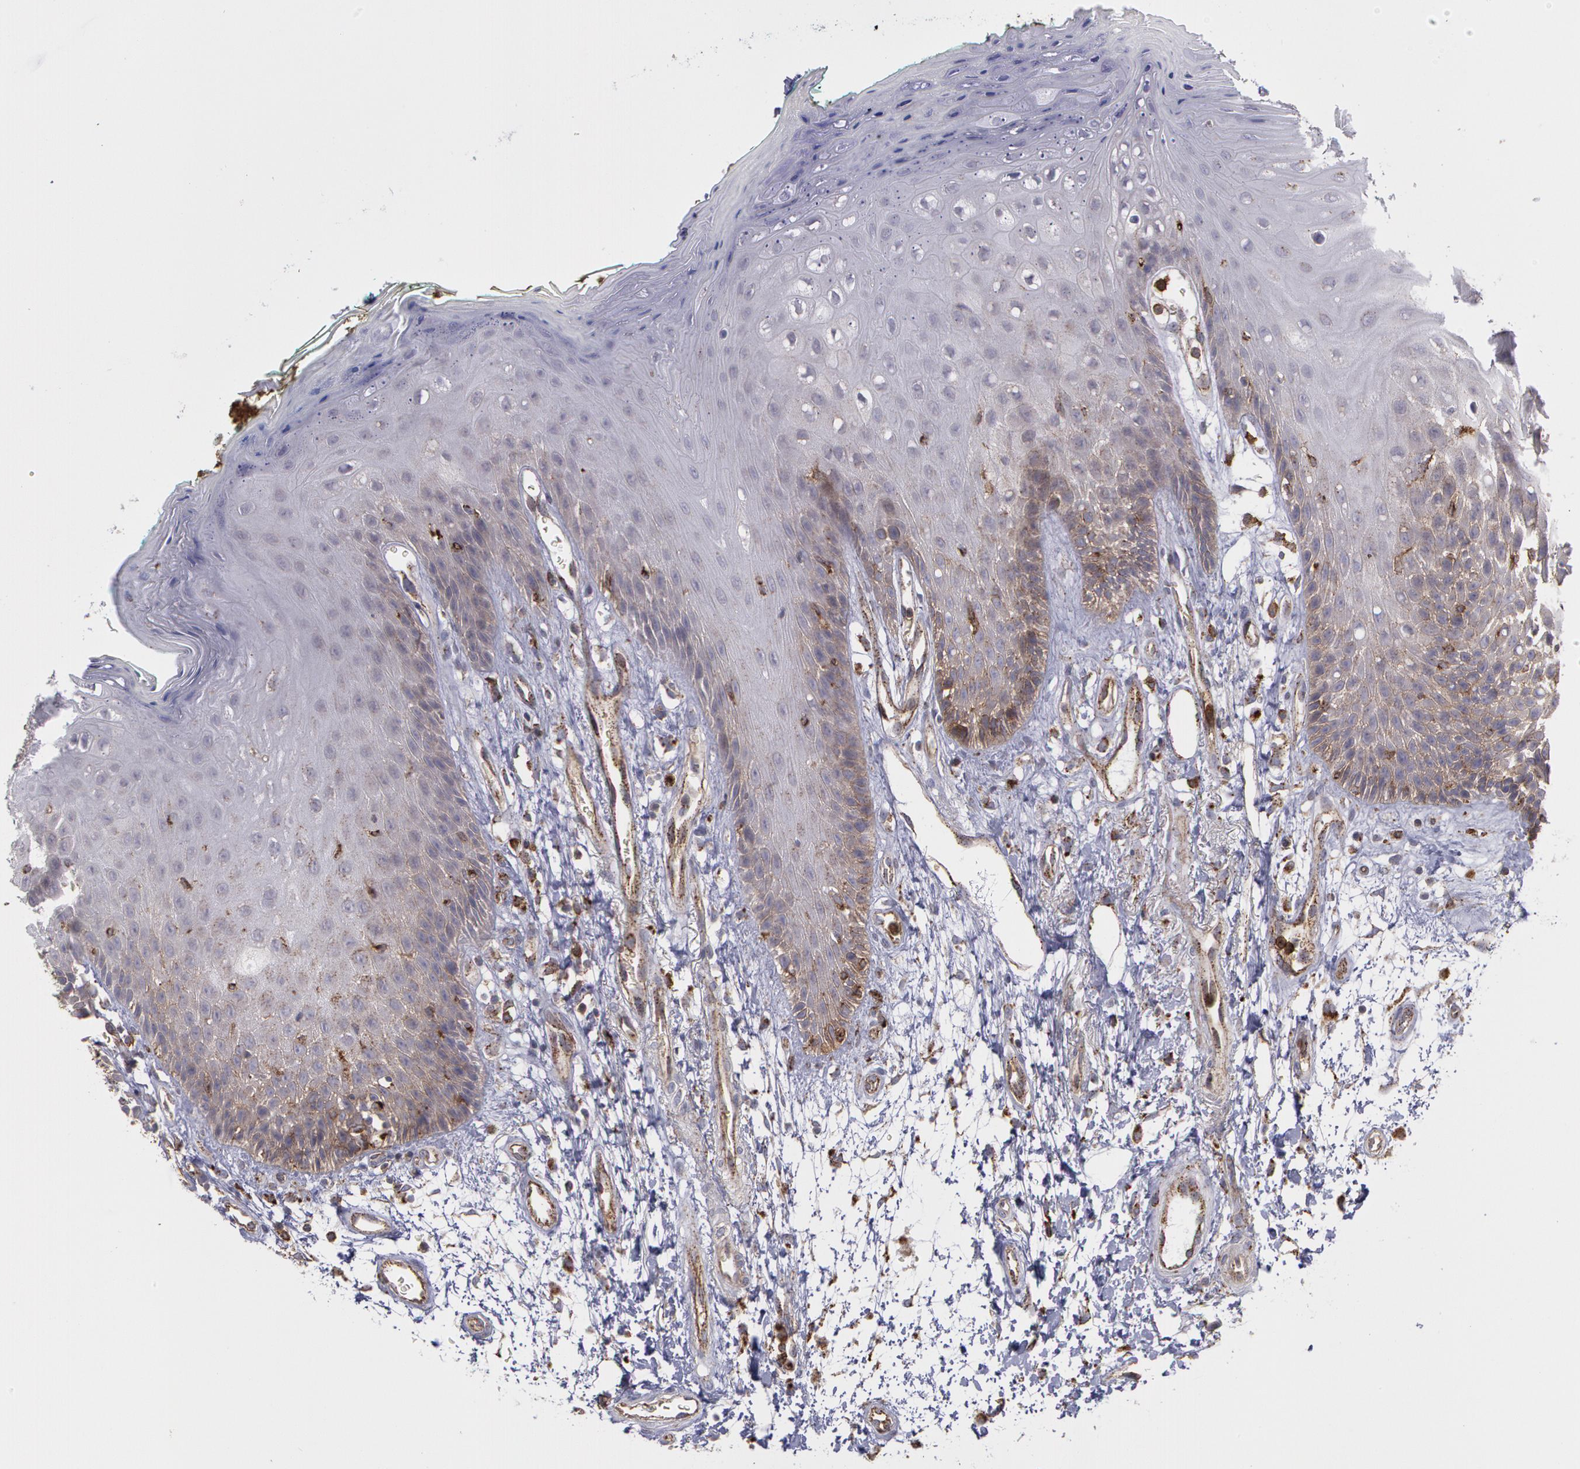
{"staining": {"intensity": "moderate", "quantity": "25%-75%", "location": "cytoplasmic/membranous"}, "tissue": "oral mucosa", "cell_type": "Squamous epithelial cells", "image_type": "normal", "snomed": [{"axis": "morphology", "description": "Normal tissue, NOS"}, {"axis": "morphology", "description": "Squamous cell carcinoma, NOS"}, {"axis": "topography", "description": "Skeletal muscle"}, {"axis": "topography", "description": "Oral tissue"}, {"axis": "topography", "description": "Head-Neck"}], "caption": "This image demonstrates IHC staining of normal human oral mucosa, with medium moderate cytoplasmic/membranous positivity in approximately 25%-75% of squamous epithelial cells.", "gene": "FLOT2", "patient": {"sex": "female", "age": 84}}